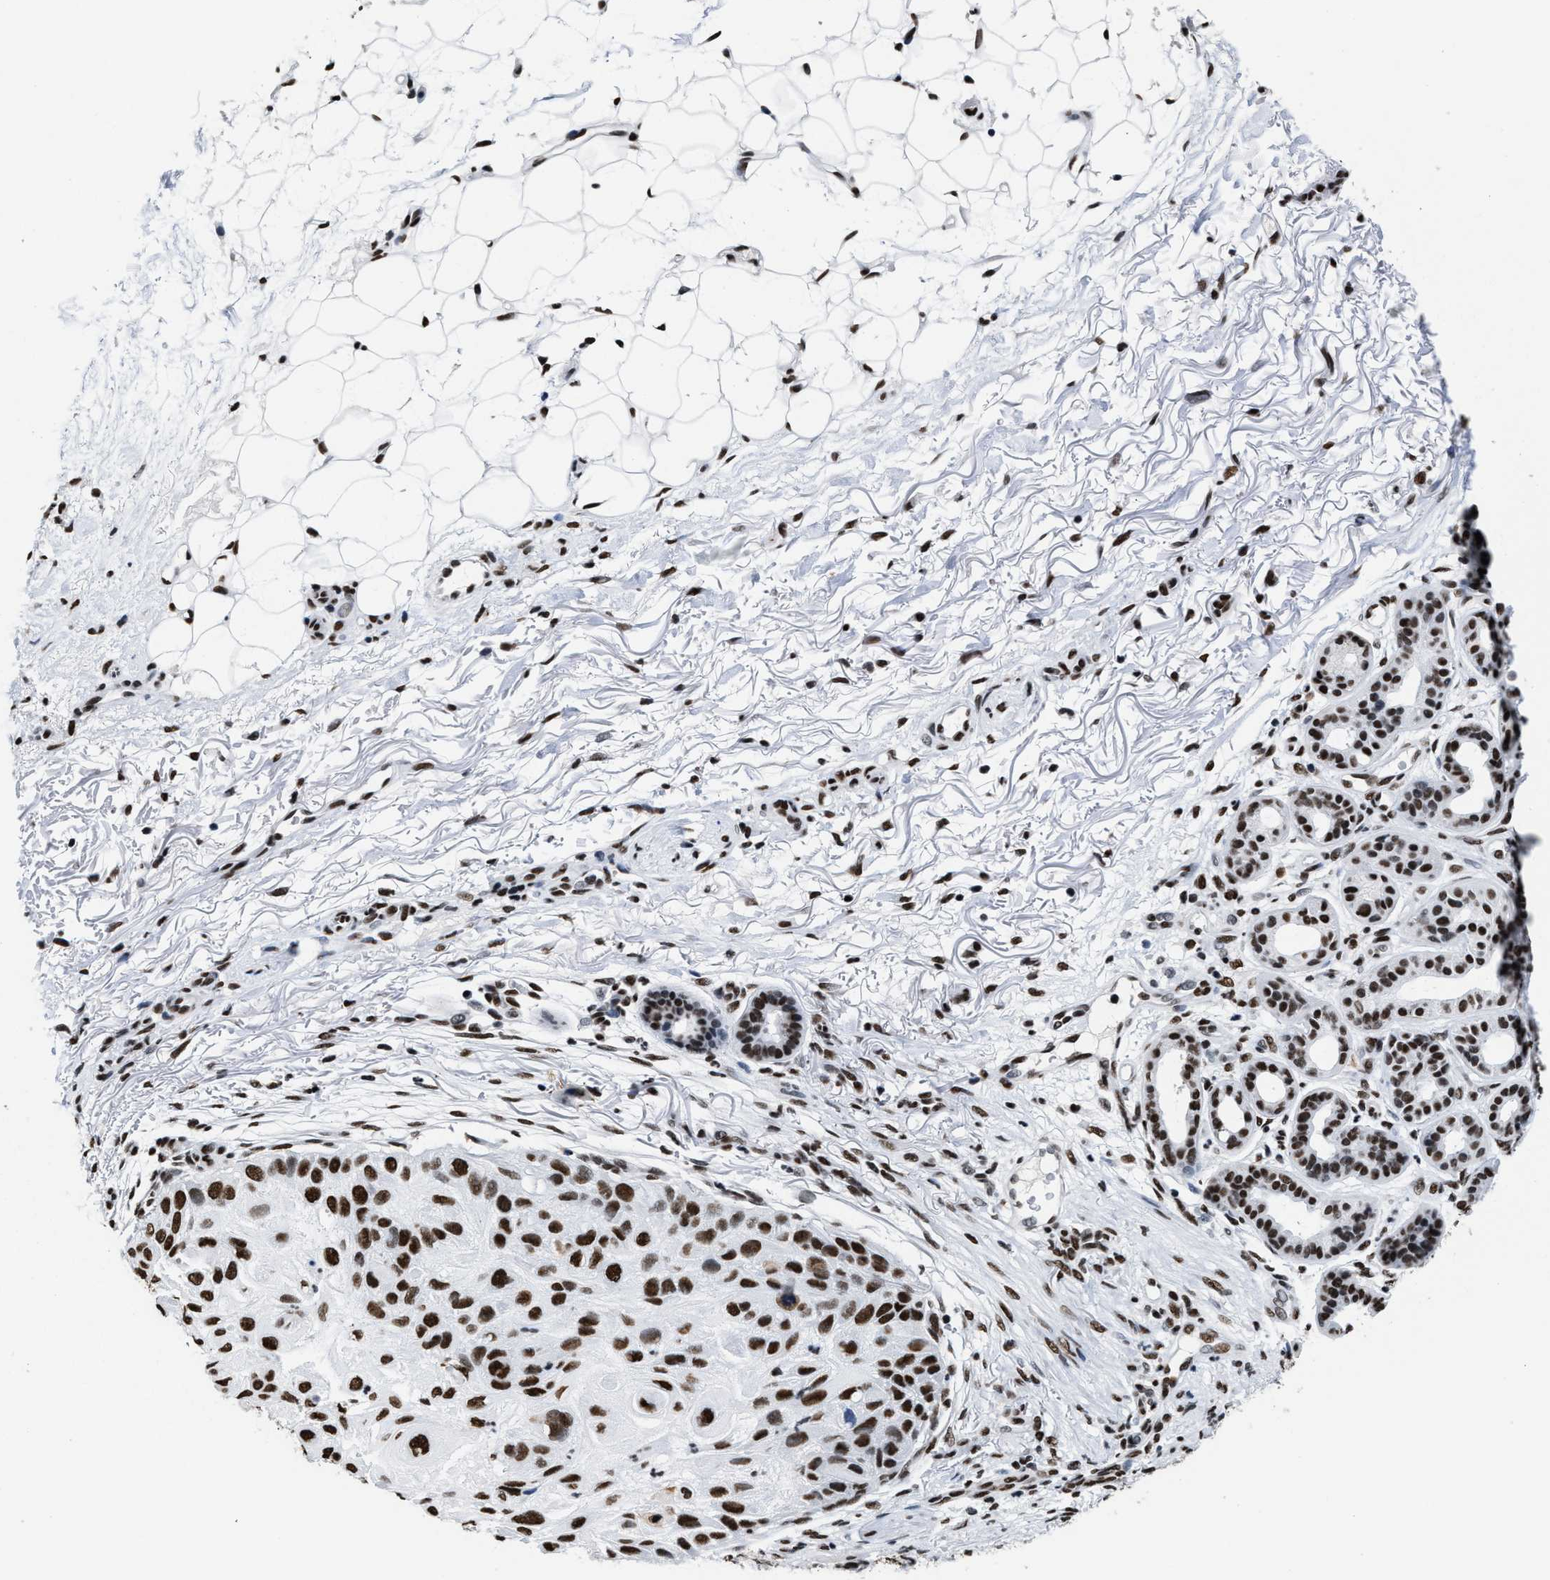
{"staining": {"intensity": "strong", "quantity": ">75%", "location": "nuclear"}, "tissue": "skin cancer", "cell_type": "Tumor cells", "image_type": "cancer", "snomed": [{"axis": "morphology", "description": "Squamous cell carcinoma, NOS"}, {"axis": "topography", "description": "Skin"}], "caption": "Squamous cell carcinoma (skin) stained with IHC demonstrates strong nuclear expression in about >75% of tumor cells.", "gene": "SMARCC2", "patient": {"sex": "female", "age": 77}}